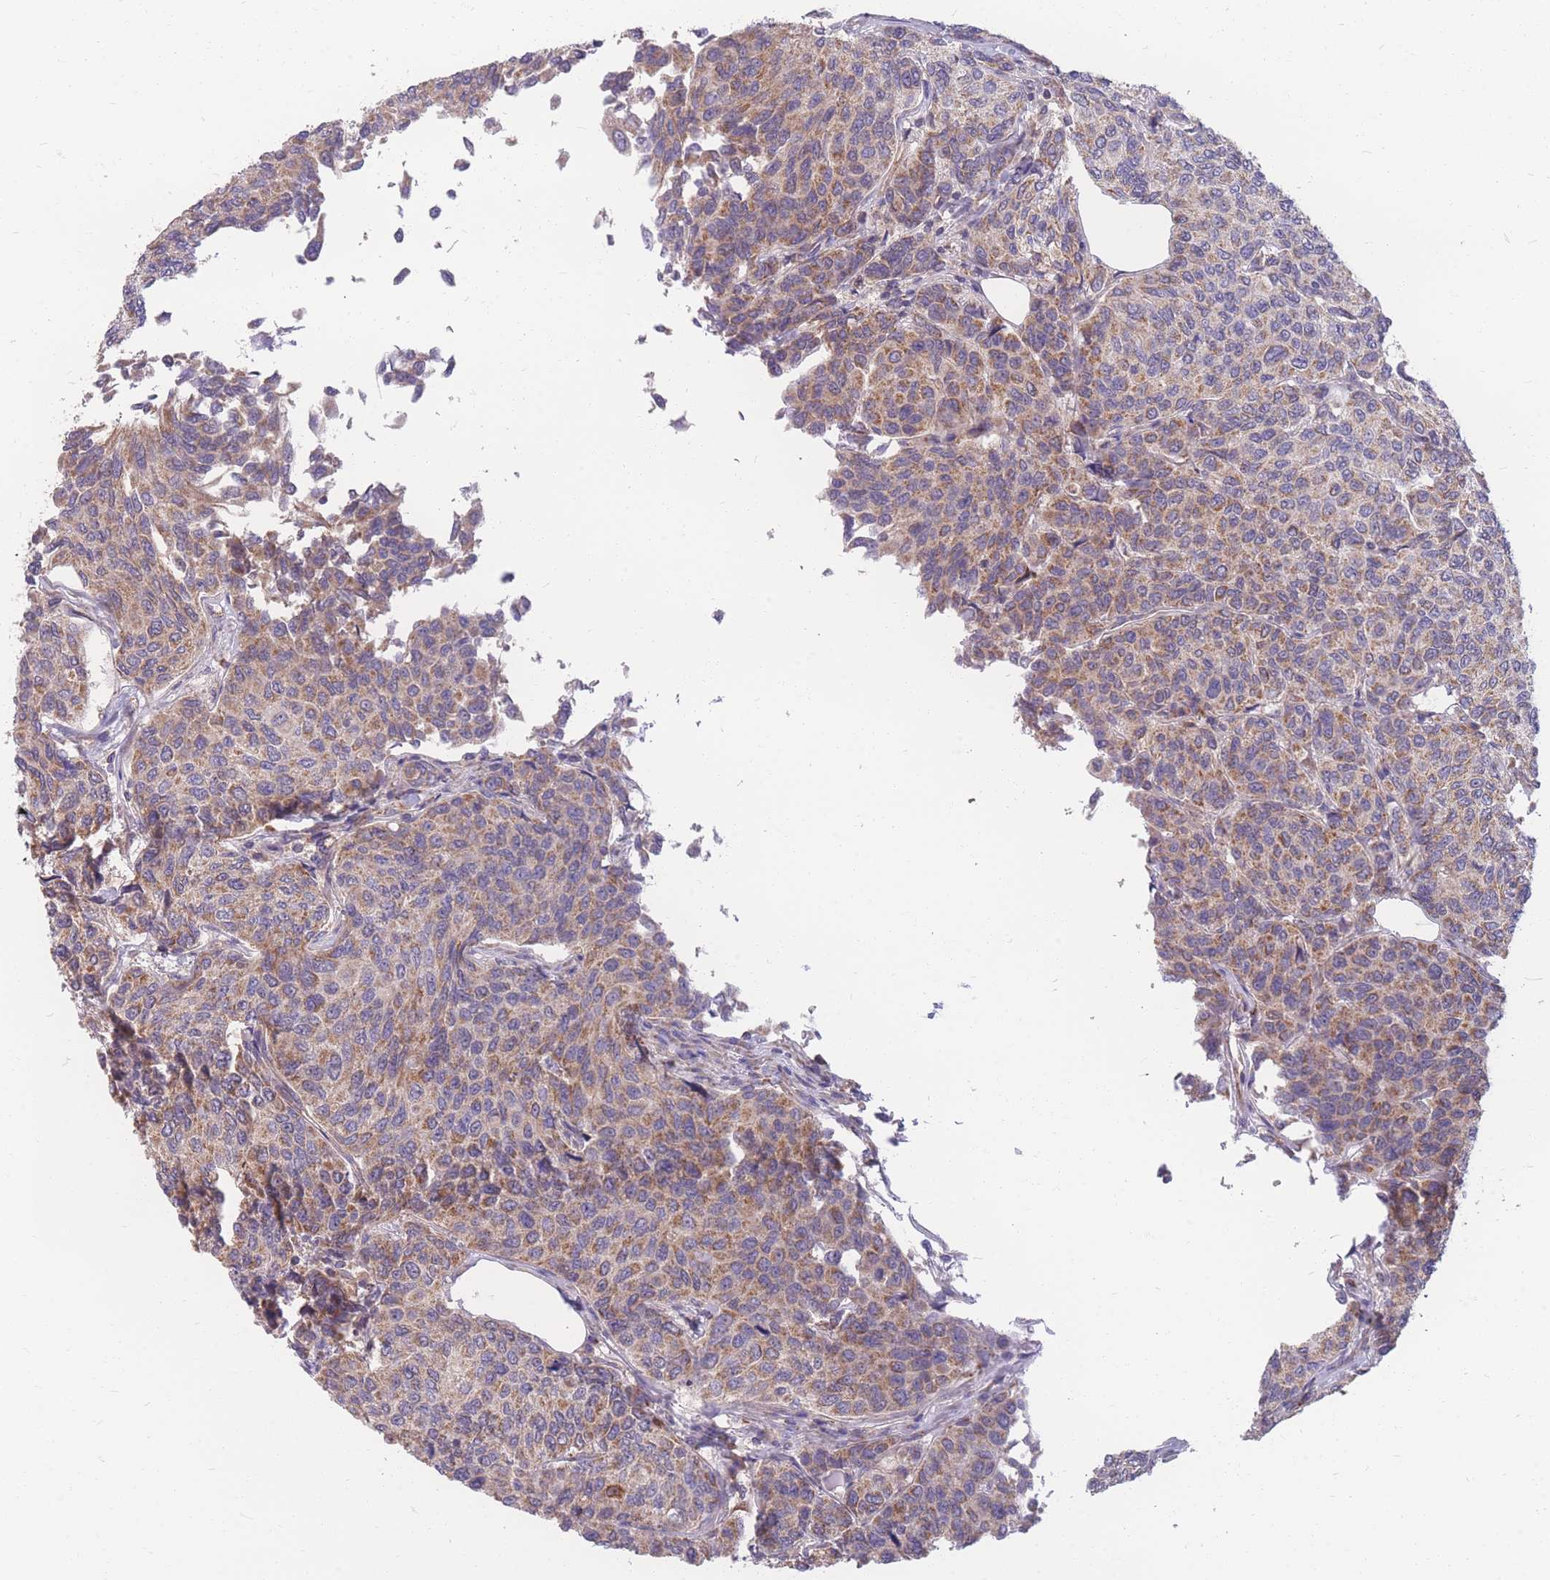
{"staining": {"intensity": "moderate", "quantity": ">75%", "location": "cytoplasmic/membranous"}, "tissue": "breast cancer", "cell_type": "Tumor cells", "image_type": "cancer", "snomed": [{"axis": "morphology", "description": "Duct carcinoma"}, {"axis": "topography", "description": "Breast"}], "caption": "High-power microscopy captured an IHC micrograph of infiltrating ductal carcinoma (breast), revealing moderate cytoplasmic/membranous expression in approximately >75% of tumor cells.", "gene": "MRPS9", "patient": {"sex": "female", "age": 55}}